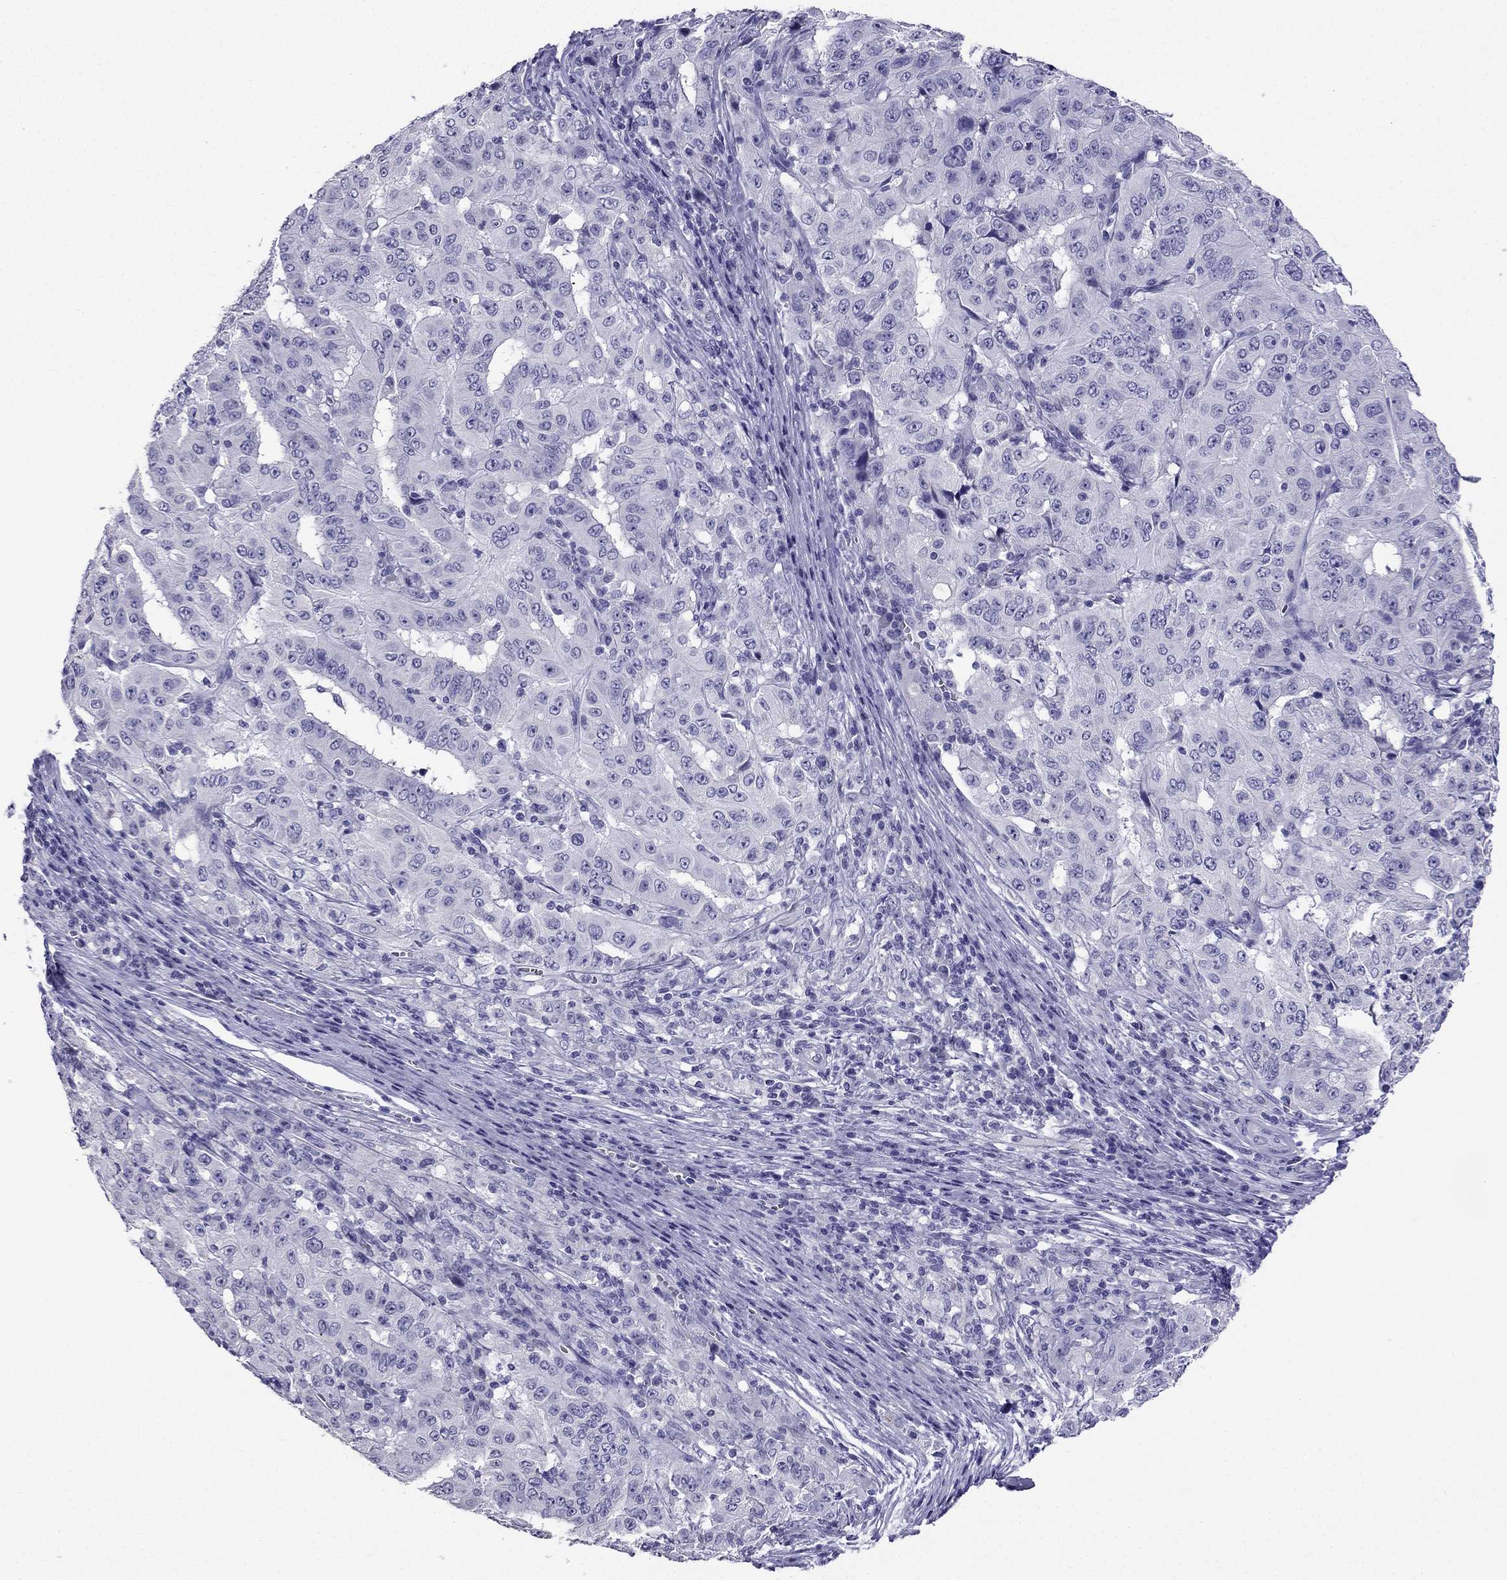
{"staining": {"intensity": "negative", "quantity": "none", "location": "none"}, "tissue": "pancreatic cancer", "cell_type": "Tumor cells", "image_type": "cancer", "snomed": [{"axis": "morphology", "description": "Adenocarcinoma, NOS"}, {"axis": "topography", "description": "Pancreas"}], "caption": "Immunohistochemistry (IHC) image of adenocarcinoma (pancreatic) stained for a protein (brown), which demonstrates no staining in tumor cells.", "gene": "NPTX1", "patient": {"sex": "male", "age": 63}}